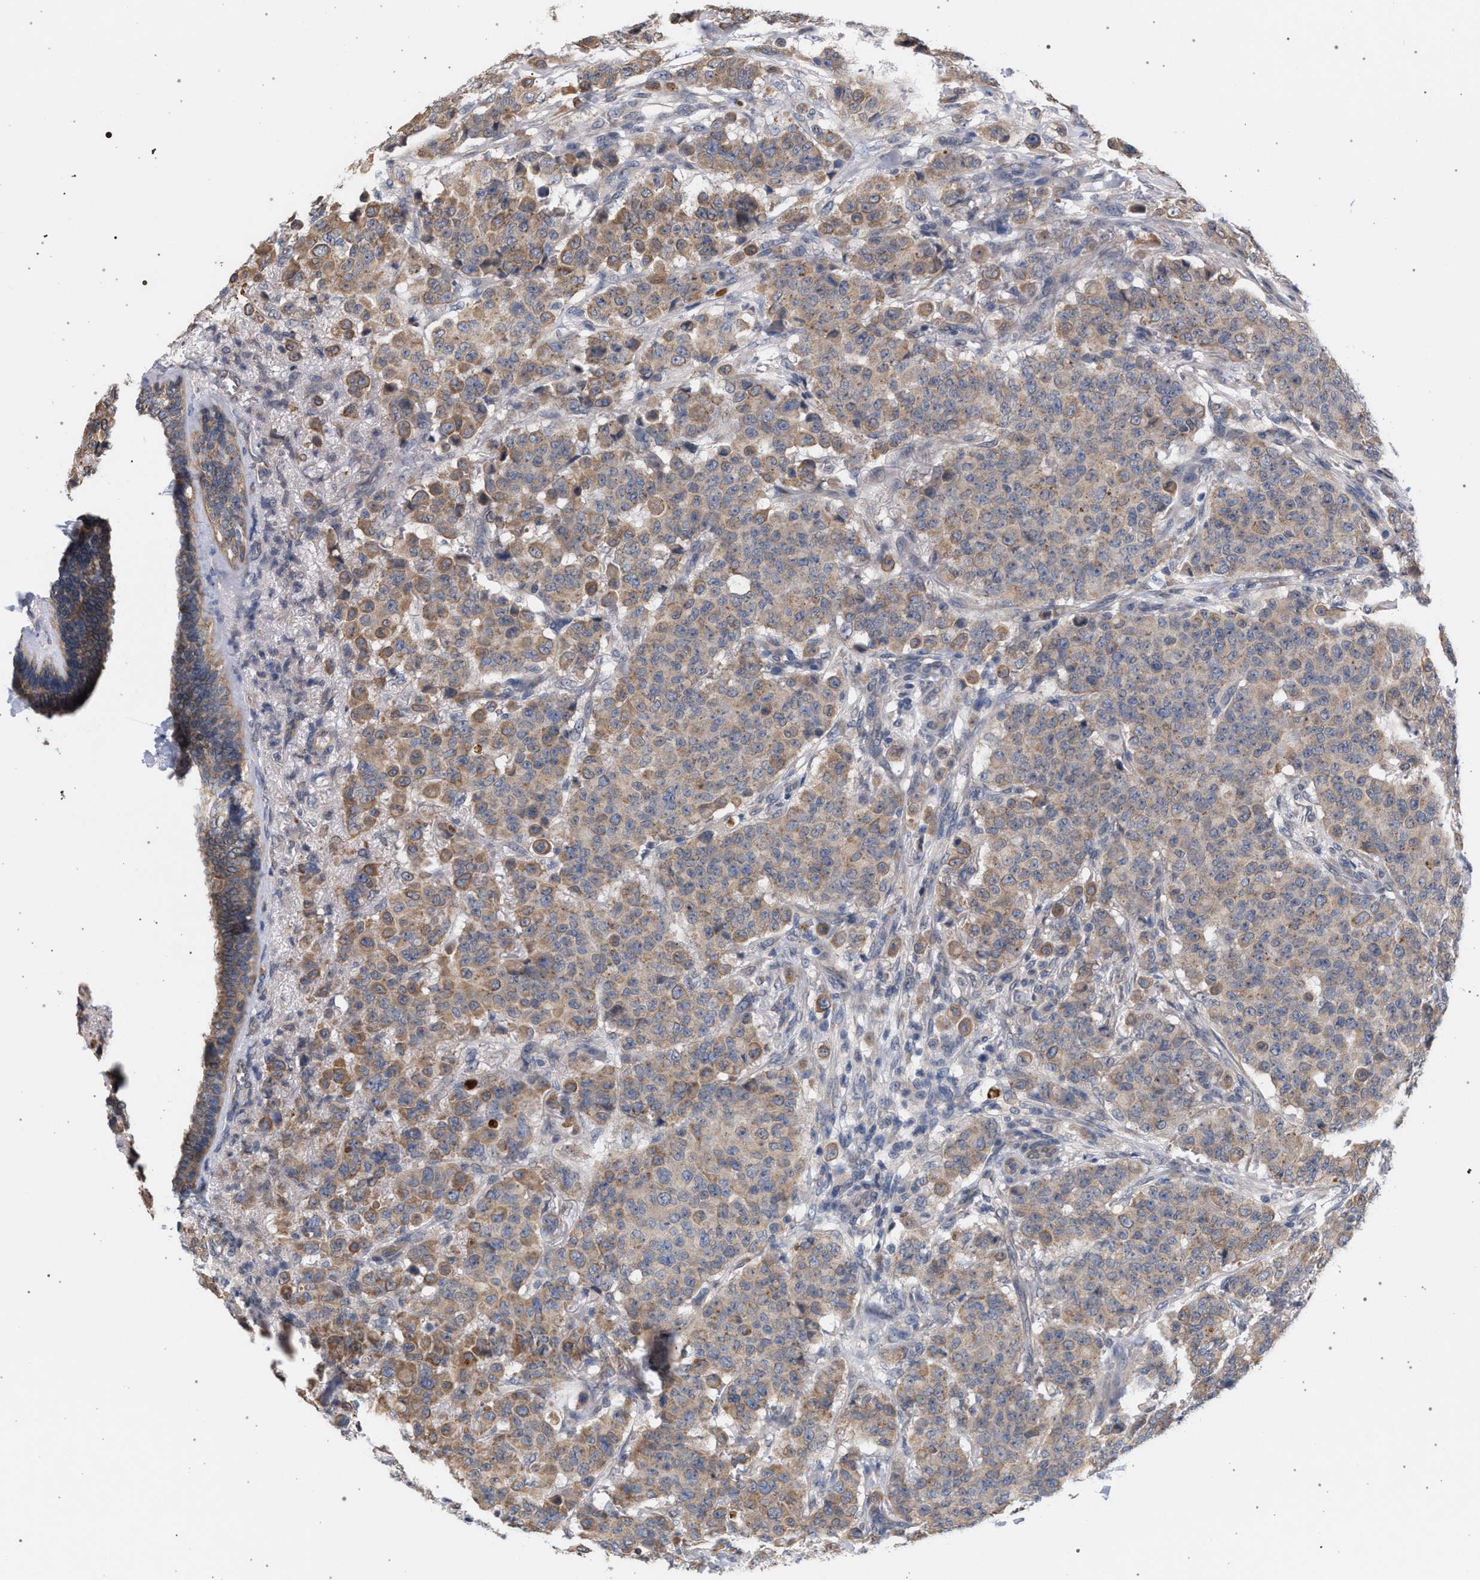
{"staining": {"intensity": "moderate", "quantity": ">75%", "location": "cytoplasmic/membranous"}, "tissue": "breast cancer", "cell_type": "Tumor cells", "image_type": "cancer", "snomed": [{"axis": "morphology", "description": "Duct carcinoma"}, {"axis": "topography", "description": "Breast"}], "caption": "Protein staining of breast intraductal carcinoma tissue reveals moderate cytoplasmic/membranous expression in about >75% of tumor cells.", "gene": "ARPC5L", "patient": {"sex": "female", "age": 40}}